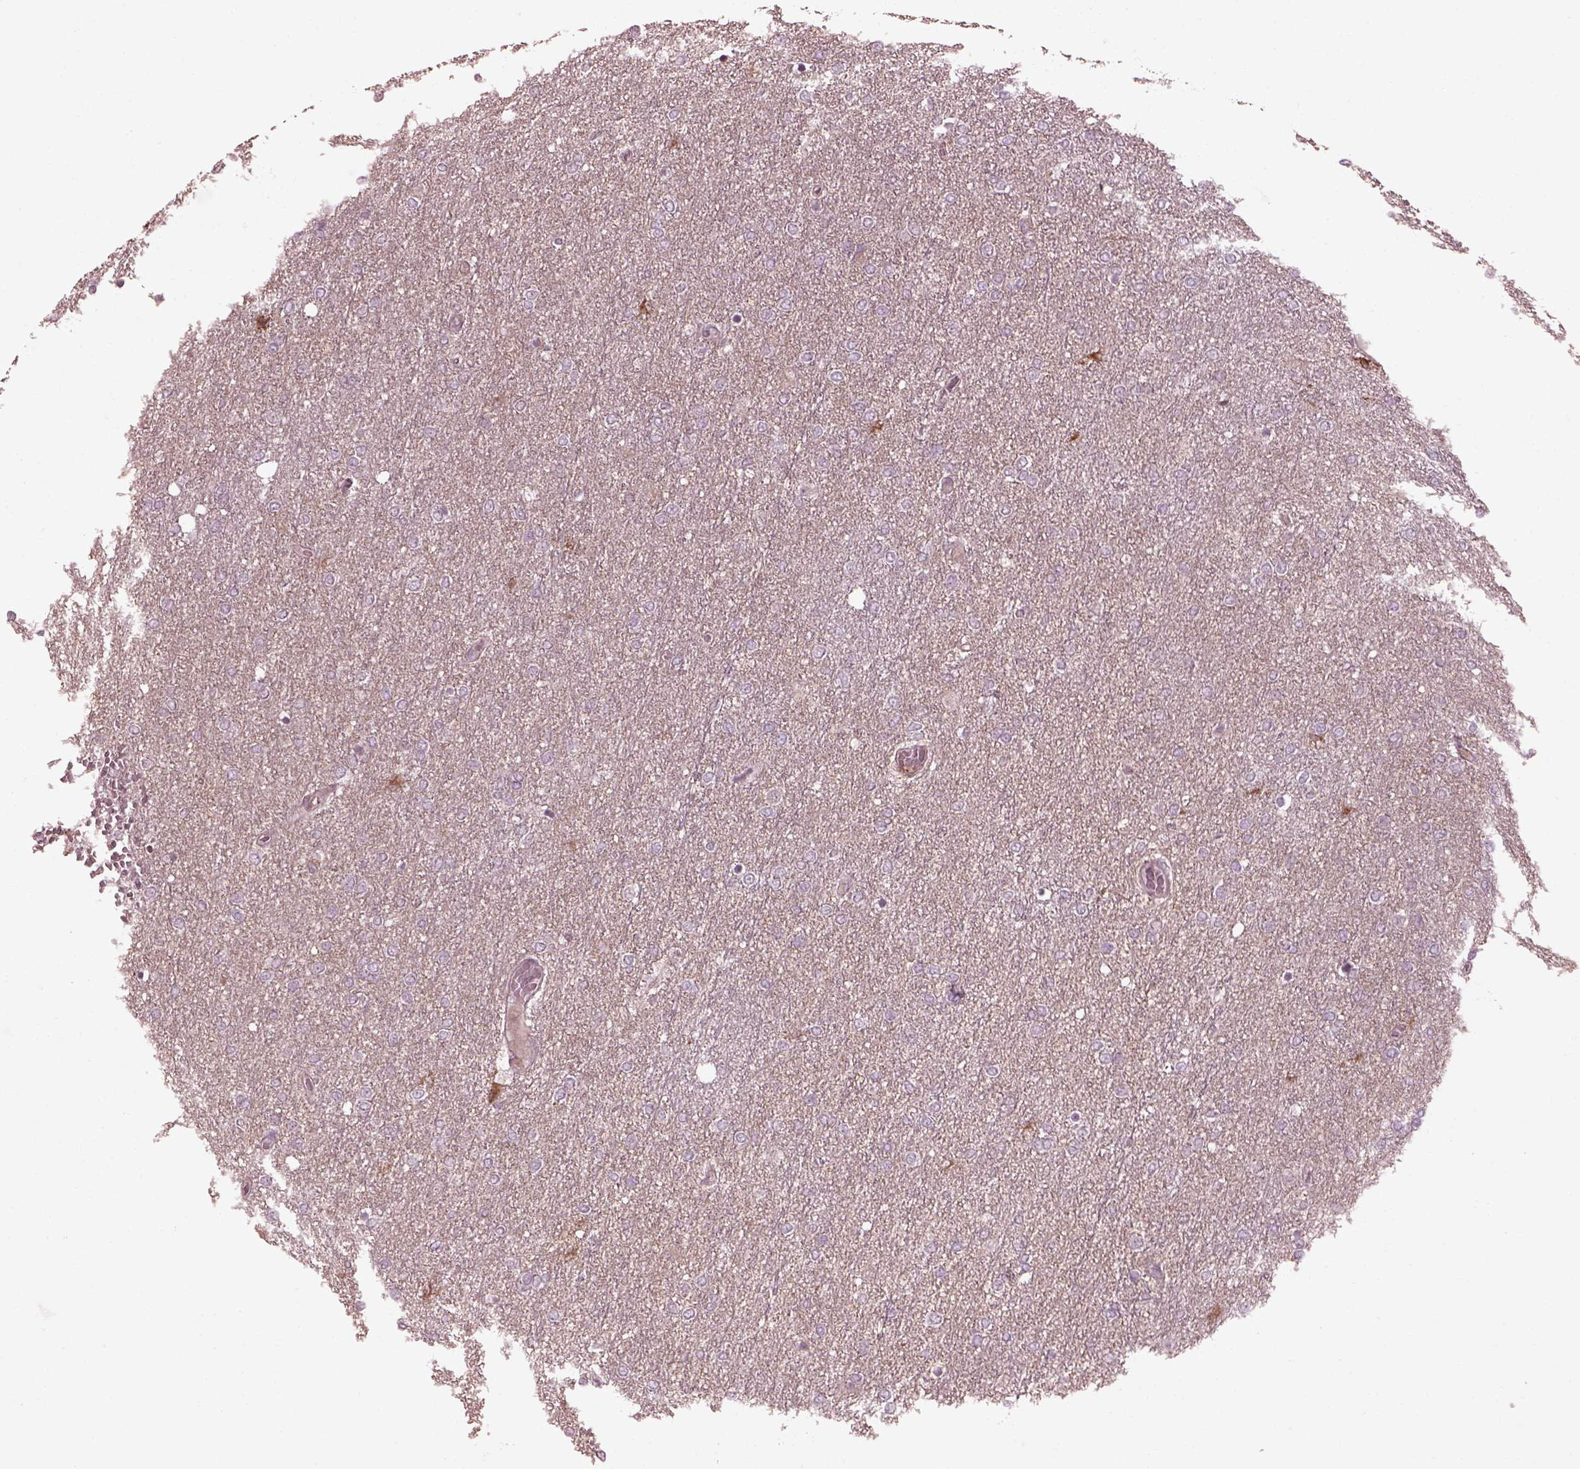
{"staining": {"intensity": "negative", "quantity": "none", "location": "none"}, "tissue": "glioma", "cell_type": "Tumor cells", "image_type": "cancer", "snomed": [{"axis": "morphology", "description": "Glioma, malignant, High grade"}, {"axis": "topography", "description": "Brain"}], "caption": "There is no significant staining in tumor cells of glioma.", "gene": "EFEMP1", "patient": {"sex": "female", "age": 61}}